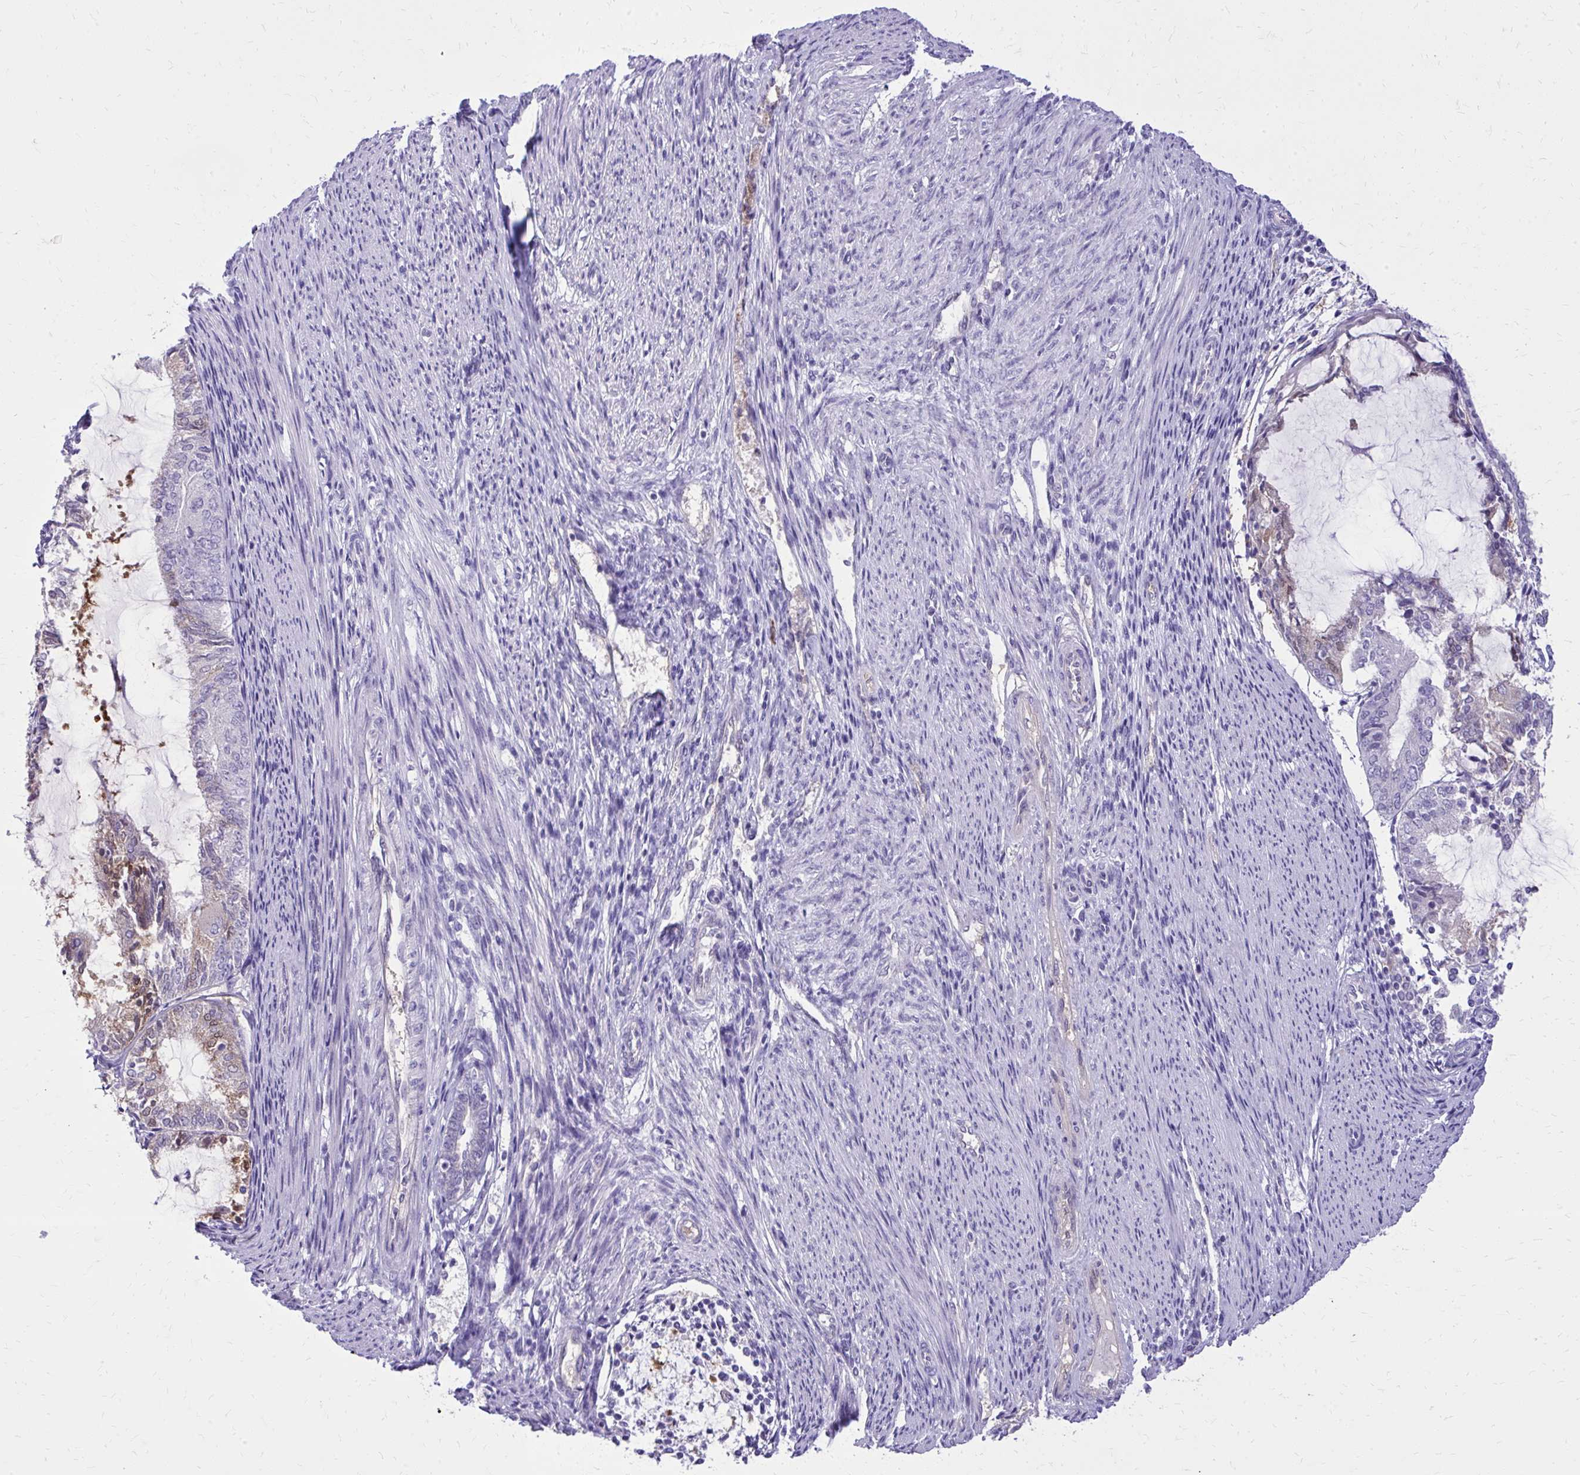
{"staining": {"intensity": "moderate", "quantity": "<25%", "location": "cytoplasmic/membranous,nuclear"}, "tissue": "endometrial cancer", "cell_type": "Tumor cells", "image_type": "cancer", "snomed": [{"axis": "morphology", "description": "Adenocarcinoma, NOS"}, {"axis": "topography", "description": "Endometrium"}], "caption": "Tumor cells display low levels of moderate cytoplasmic/membranous and nuclear positivity in about <25% of cells in adenocarcinoma (endometrial).", "gene": "NNMT", "patient": {"sex": "female", "age": 81}}